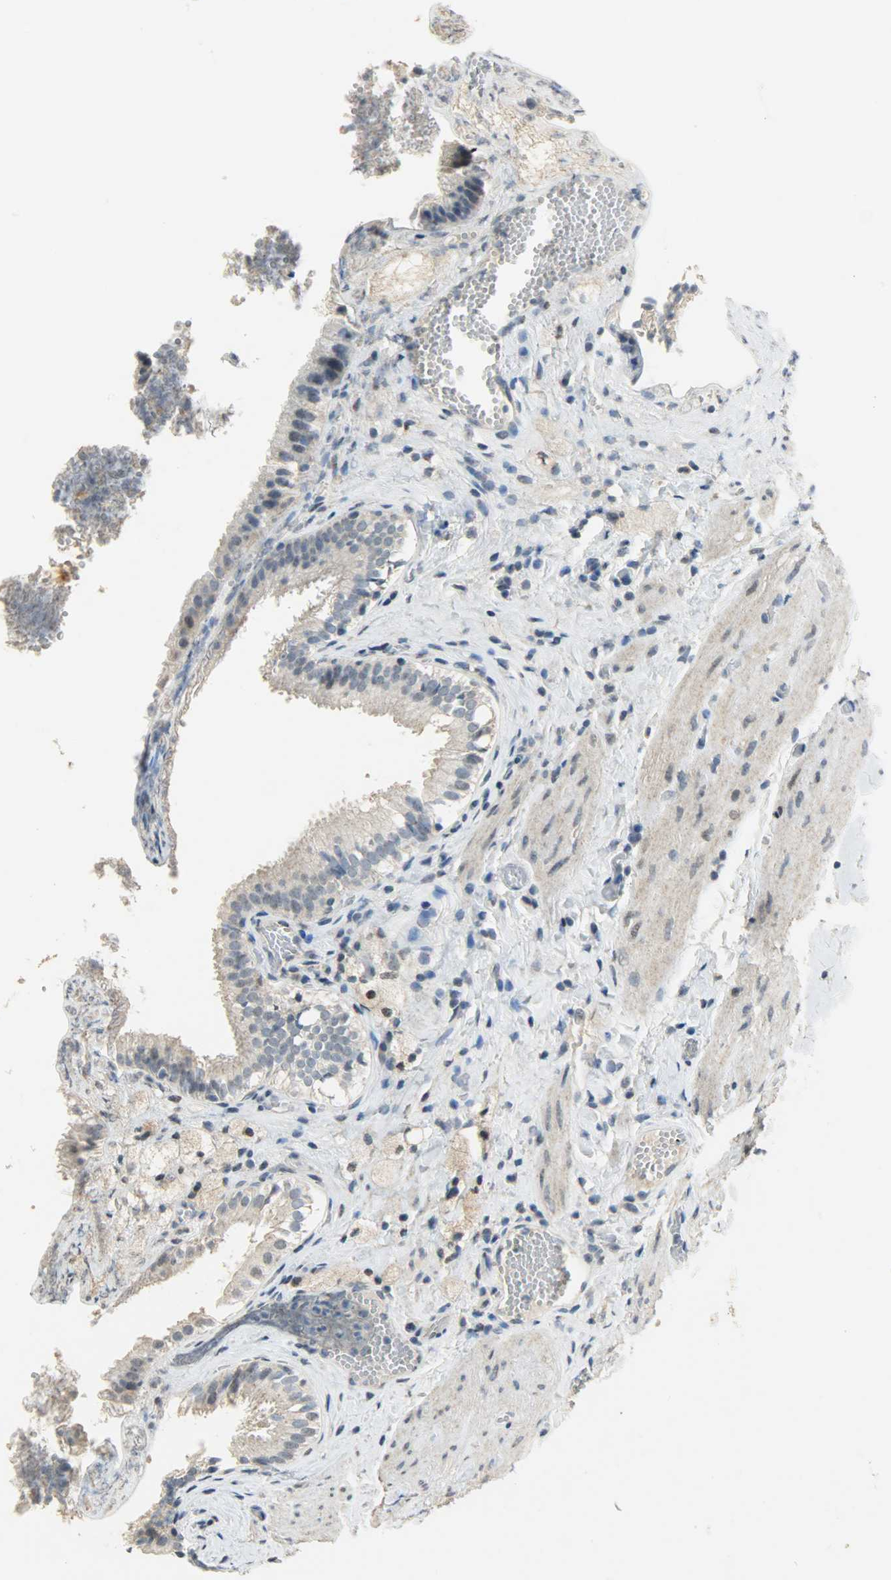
{"staining": {"intensity": "negative", "quantity": "none", "location": "none"}, "tissue": "gallbladder", "cell_type": "Glandular cells", "image_type": "normal", "snomed": [{"axis": "morphology", "description": "Normal tissue, NOS"}, {"axis": "topography", "description": "Gallbladder"}], "caption": "Immunohistochemistry (IHC) micrograph of normal gallbladder: gallbladder stained with DAB demonstrates no significant protein positivity in glandular cells. (IHC, brightfield microscopy, high magnification).", "gene": "DNAJB6", "patient": {"sex": "female", "age": 24}}